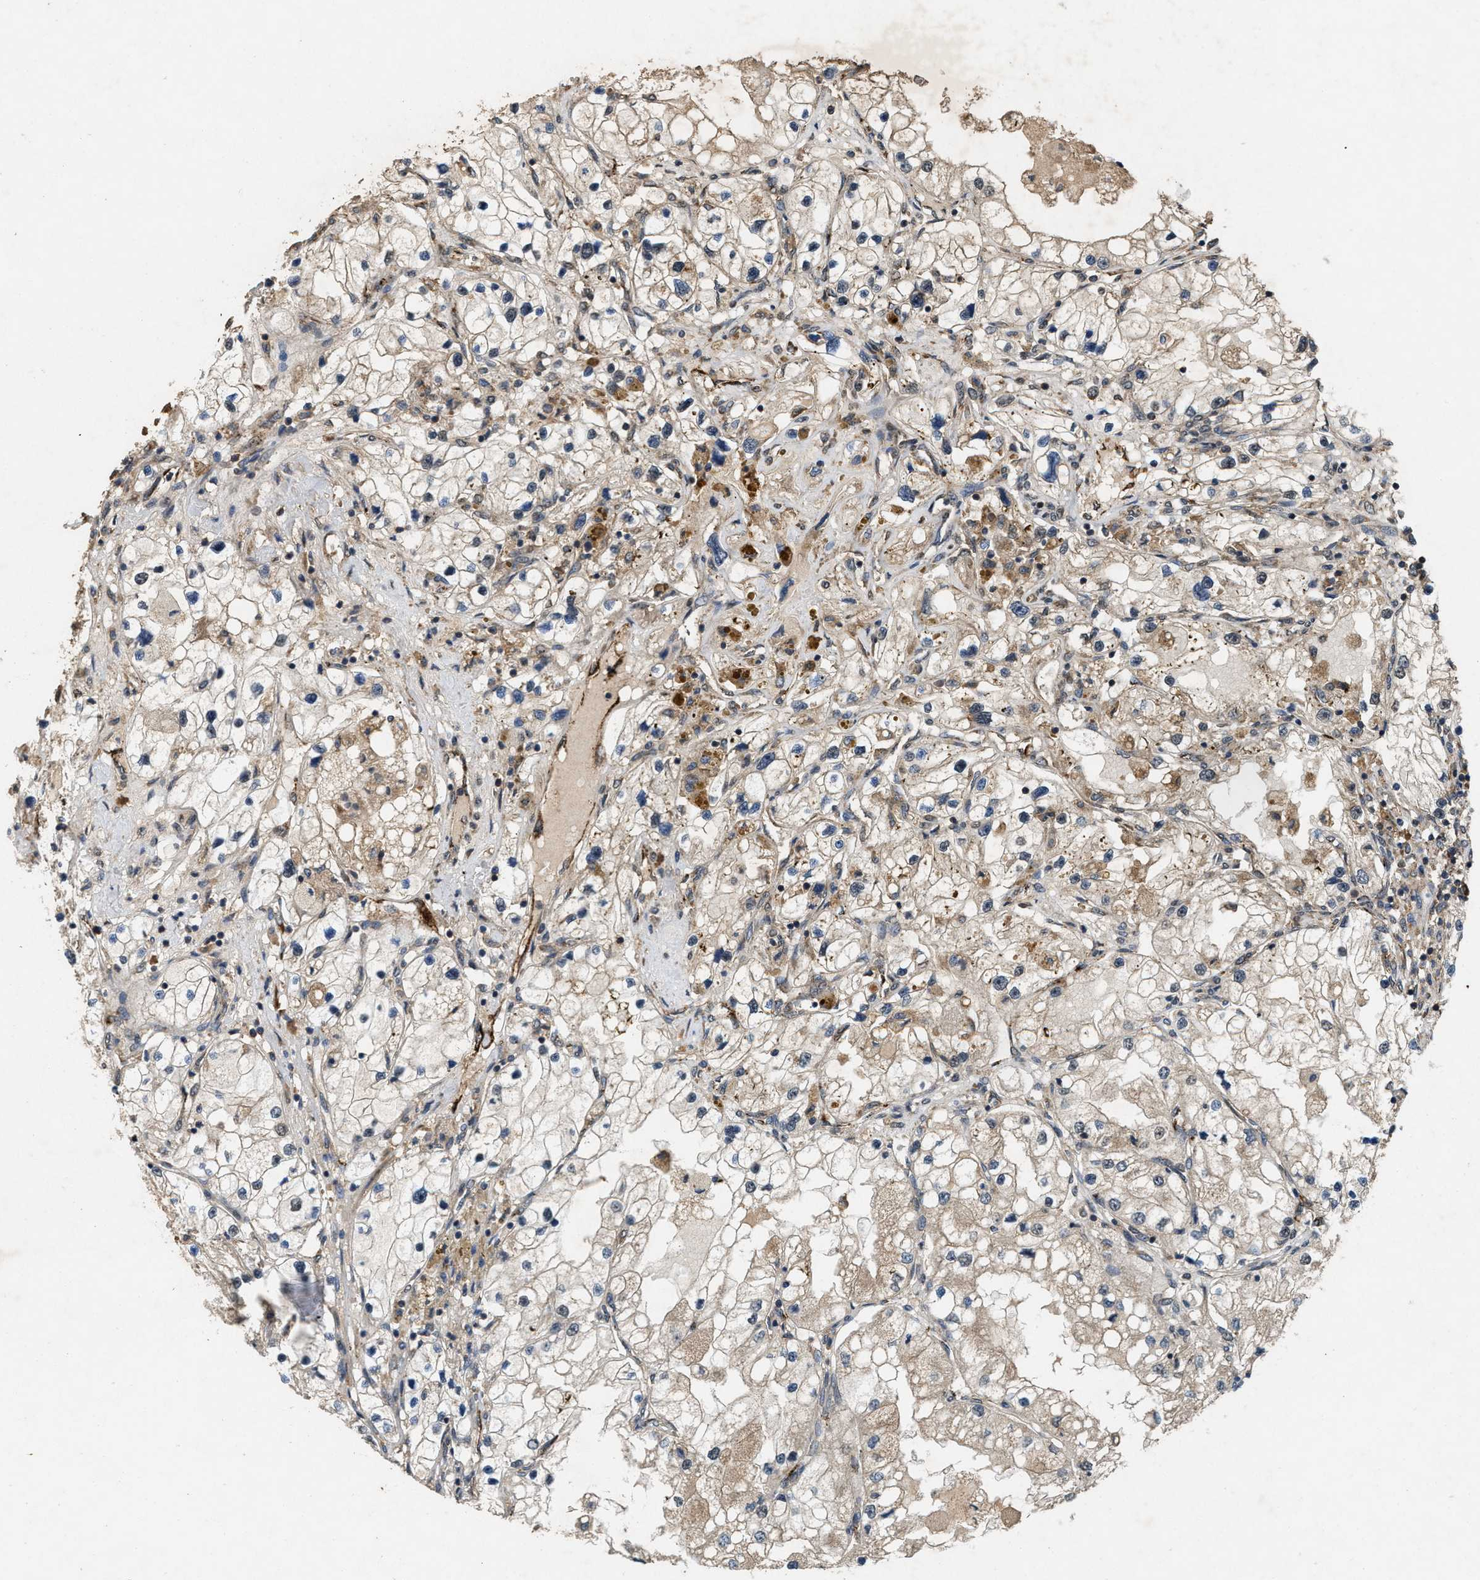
{"staining": {"intensity": "weak", "quantity": ">75%", "location": "cytoplasmic/membranous"}, "tissue": "renal cancer", "cell_type": "Tumor cells", "image_type": "cancer", "snomed": [{"axis": "morphology", "description": "Adenocarcinoma, NOS"}, {"axis": "topography", "description": "Kidney"}], "caption": "The photomicrograph shows immunohistochemical staining of renal cancer (adenocarcinoma). There is weak cytoplasmic/membranous expression is seen in about >75% of tumor cells.", "gene": "ARHGEF5", "patient": {"sex": "male", "age": 68}}